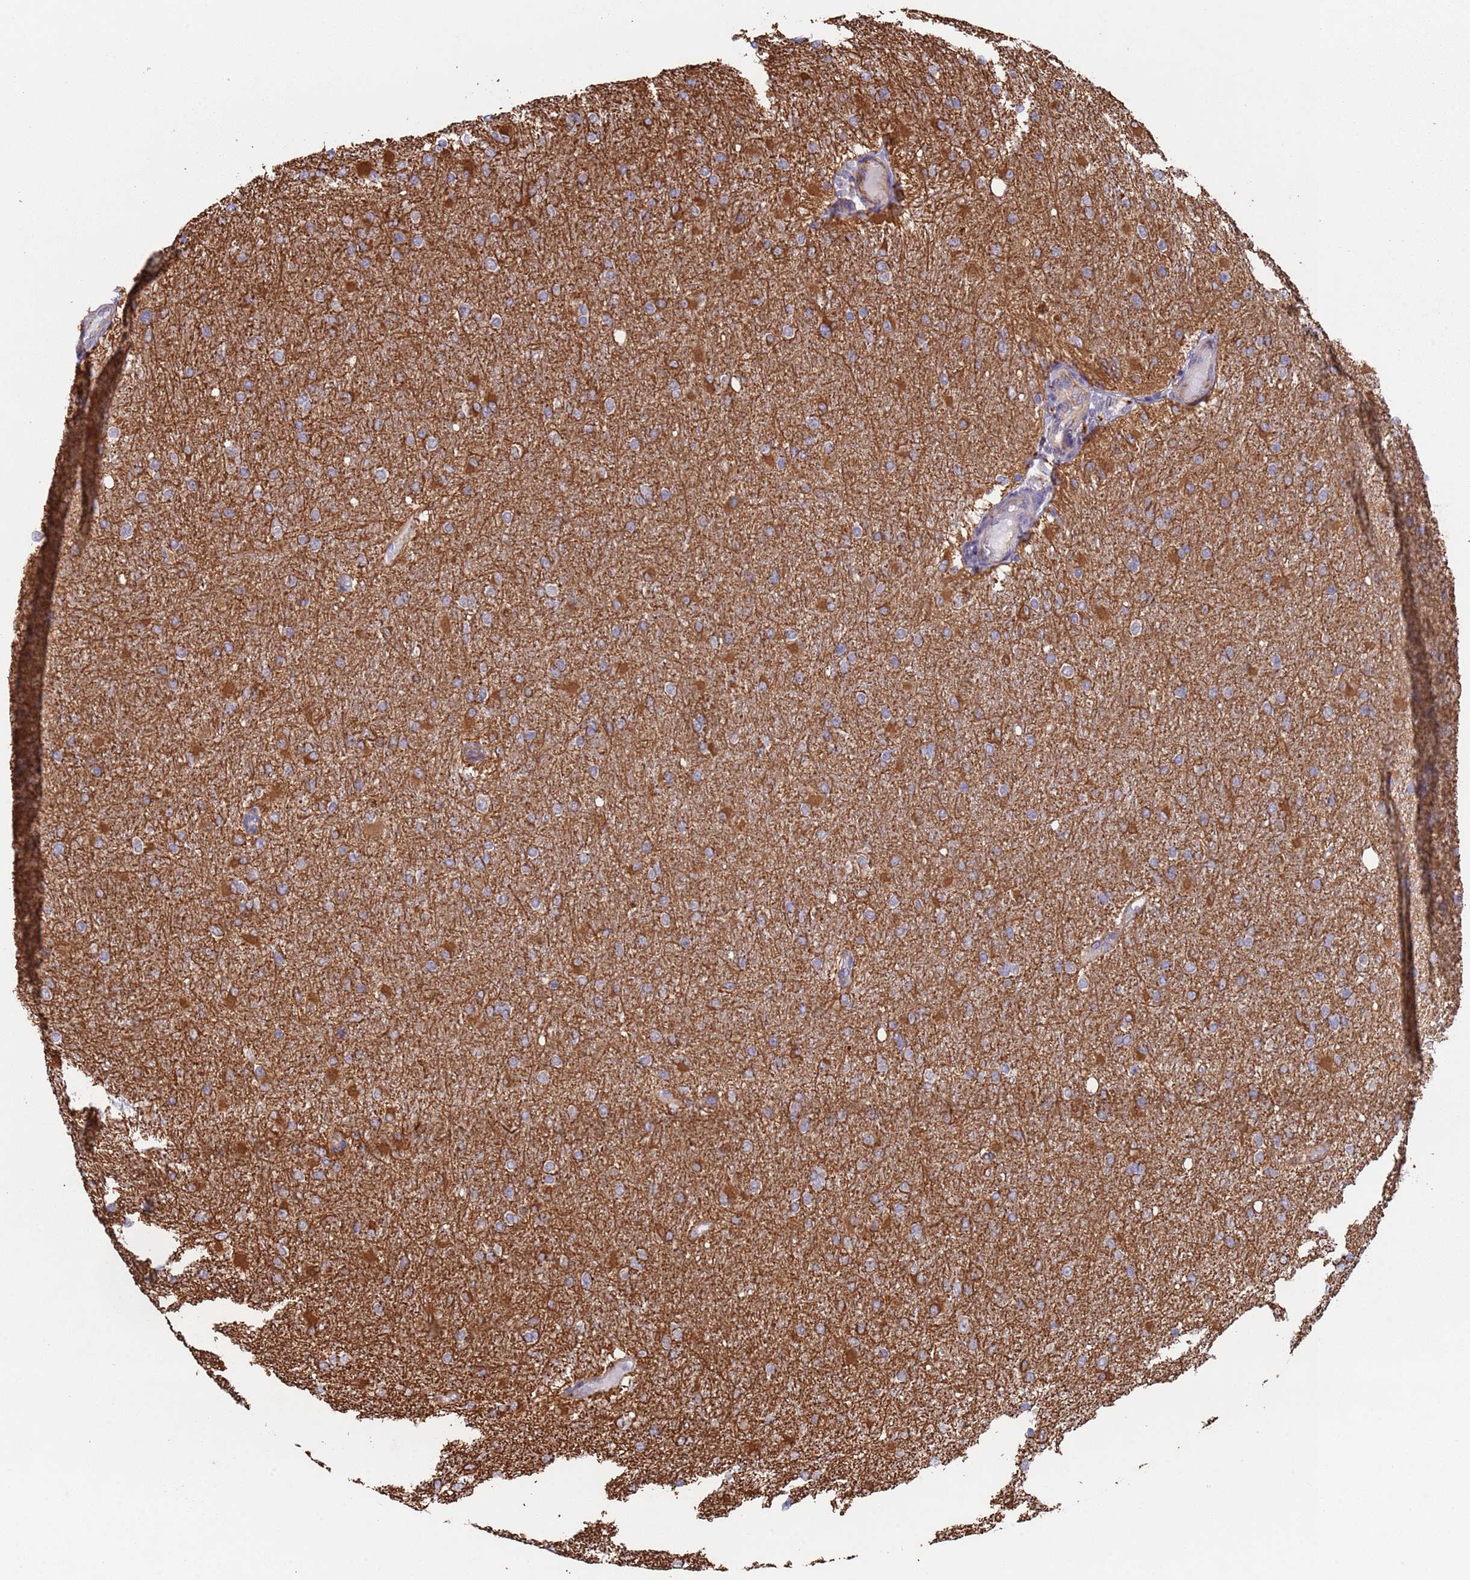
{"staining": {"intensity": "moderate", "quantity": "<25%", "location": "cytoplasmic/membranous"}, "tissue": "glioma", "cell_type": "Tumor cells", "image_type": "cancer", "snomed": [{"axis": "morphology", "description": "Glioma, malignant, High grade"}, {"axis": "topography", "description": "Cerebral cortex"}], "caption": "Glioma tissue shows moderate cytoplasmic/membranous staining in approximately <25% of tumor cells, visualized by immunohistochemistry.", "gene": "NUDT12", "patient": {"sex": "female", "age": 36}}